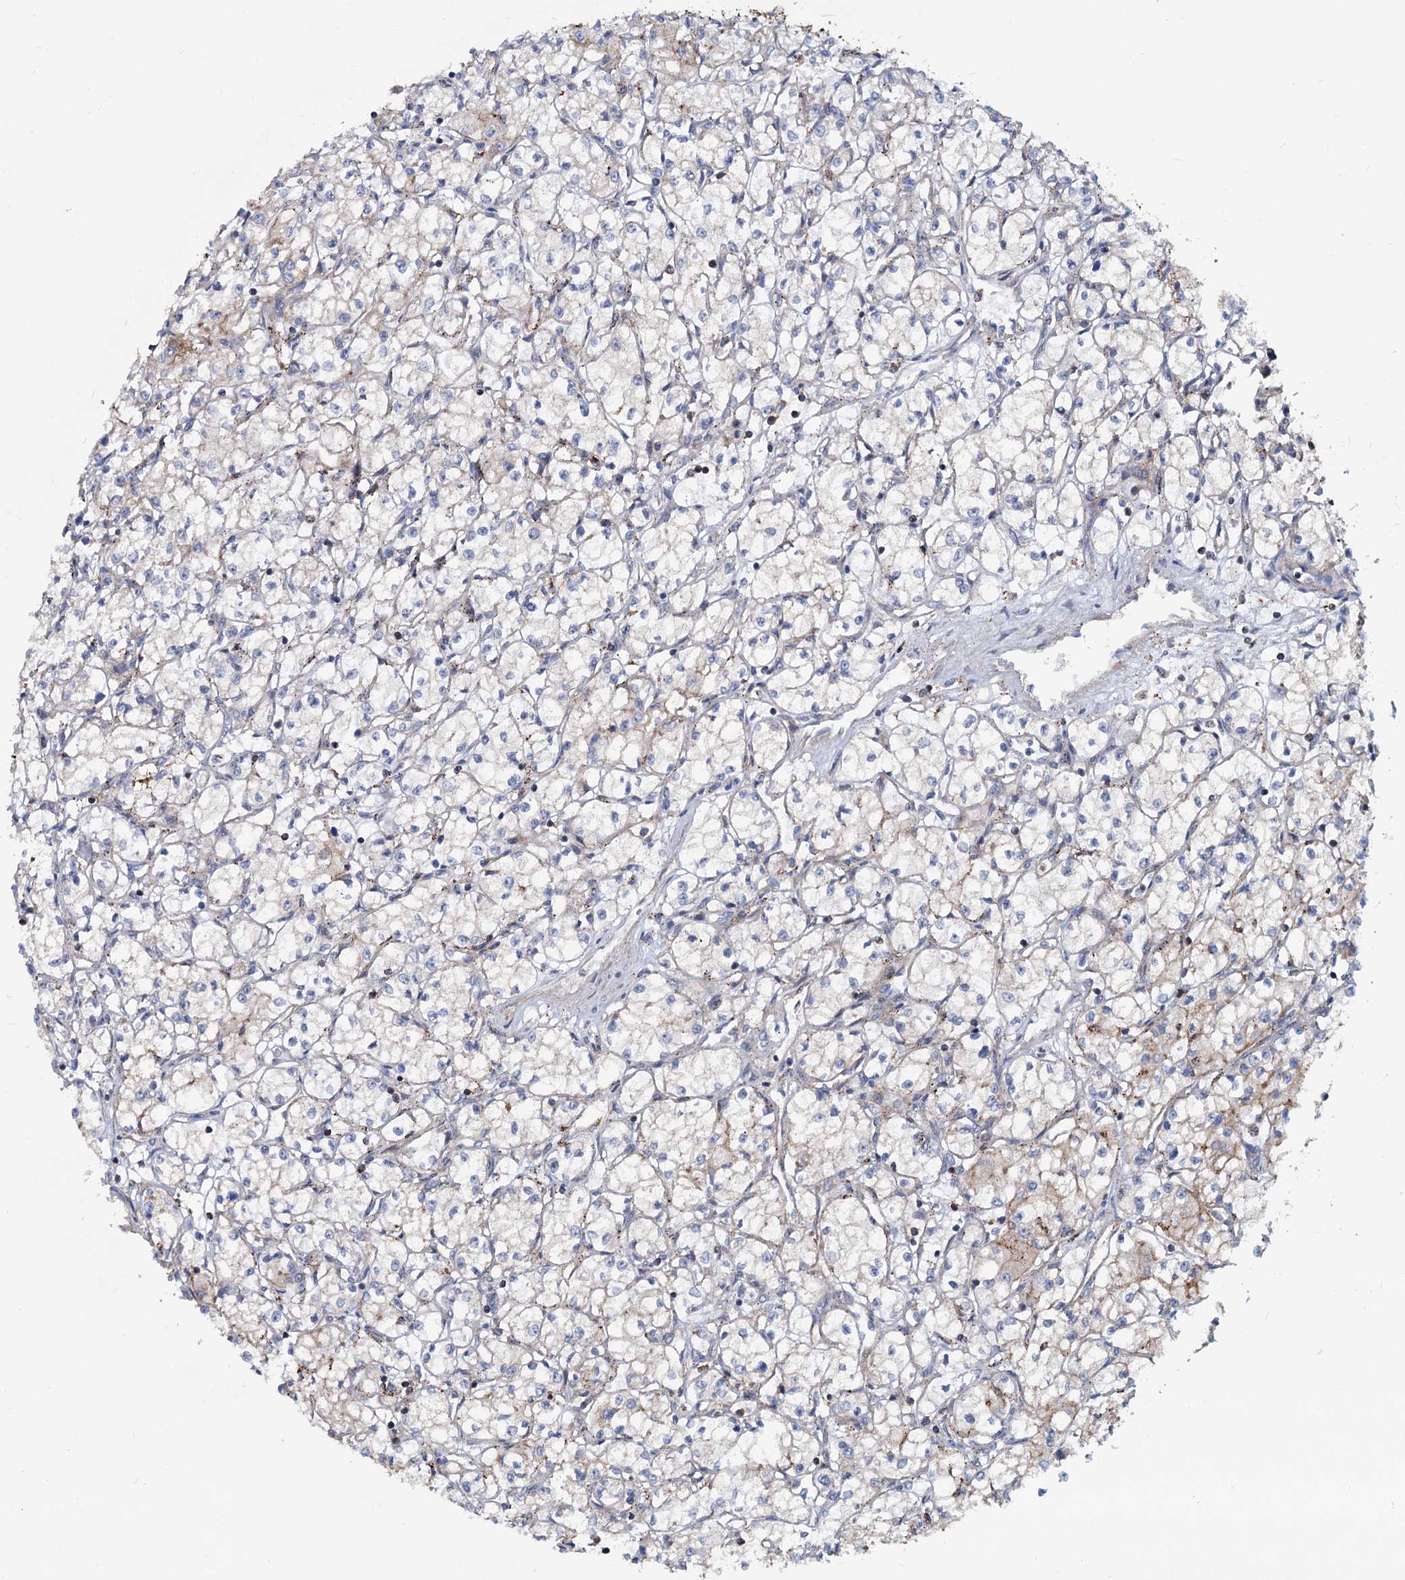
{"staining": {"intensity": "negative", "quantity": "none", "location": "none"}, "tissue": "renal cancer", "cell_type": "Tumor cells", "image_type": "cancer", "snomed": [{"axis": "morphology", "description": "Adenocarcinoma, NOS"}, {"axis": "topography", "description": "Kidney"}], "caption": "Image shows no protein expression in tumor cells of adenocarcinoma (renal) tissue.", "gene": "PSEN1", "patient": {"sex": "male", "age": 59}}